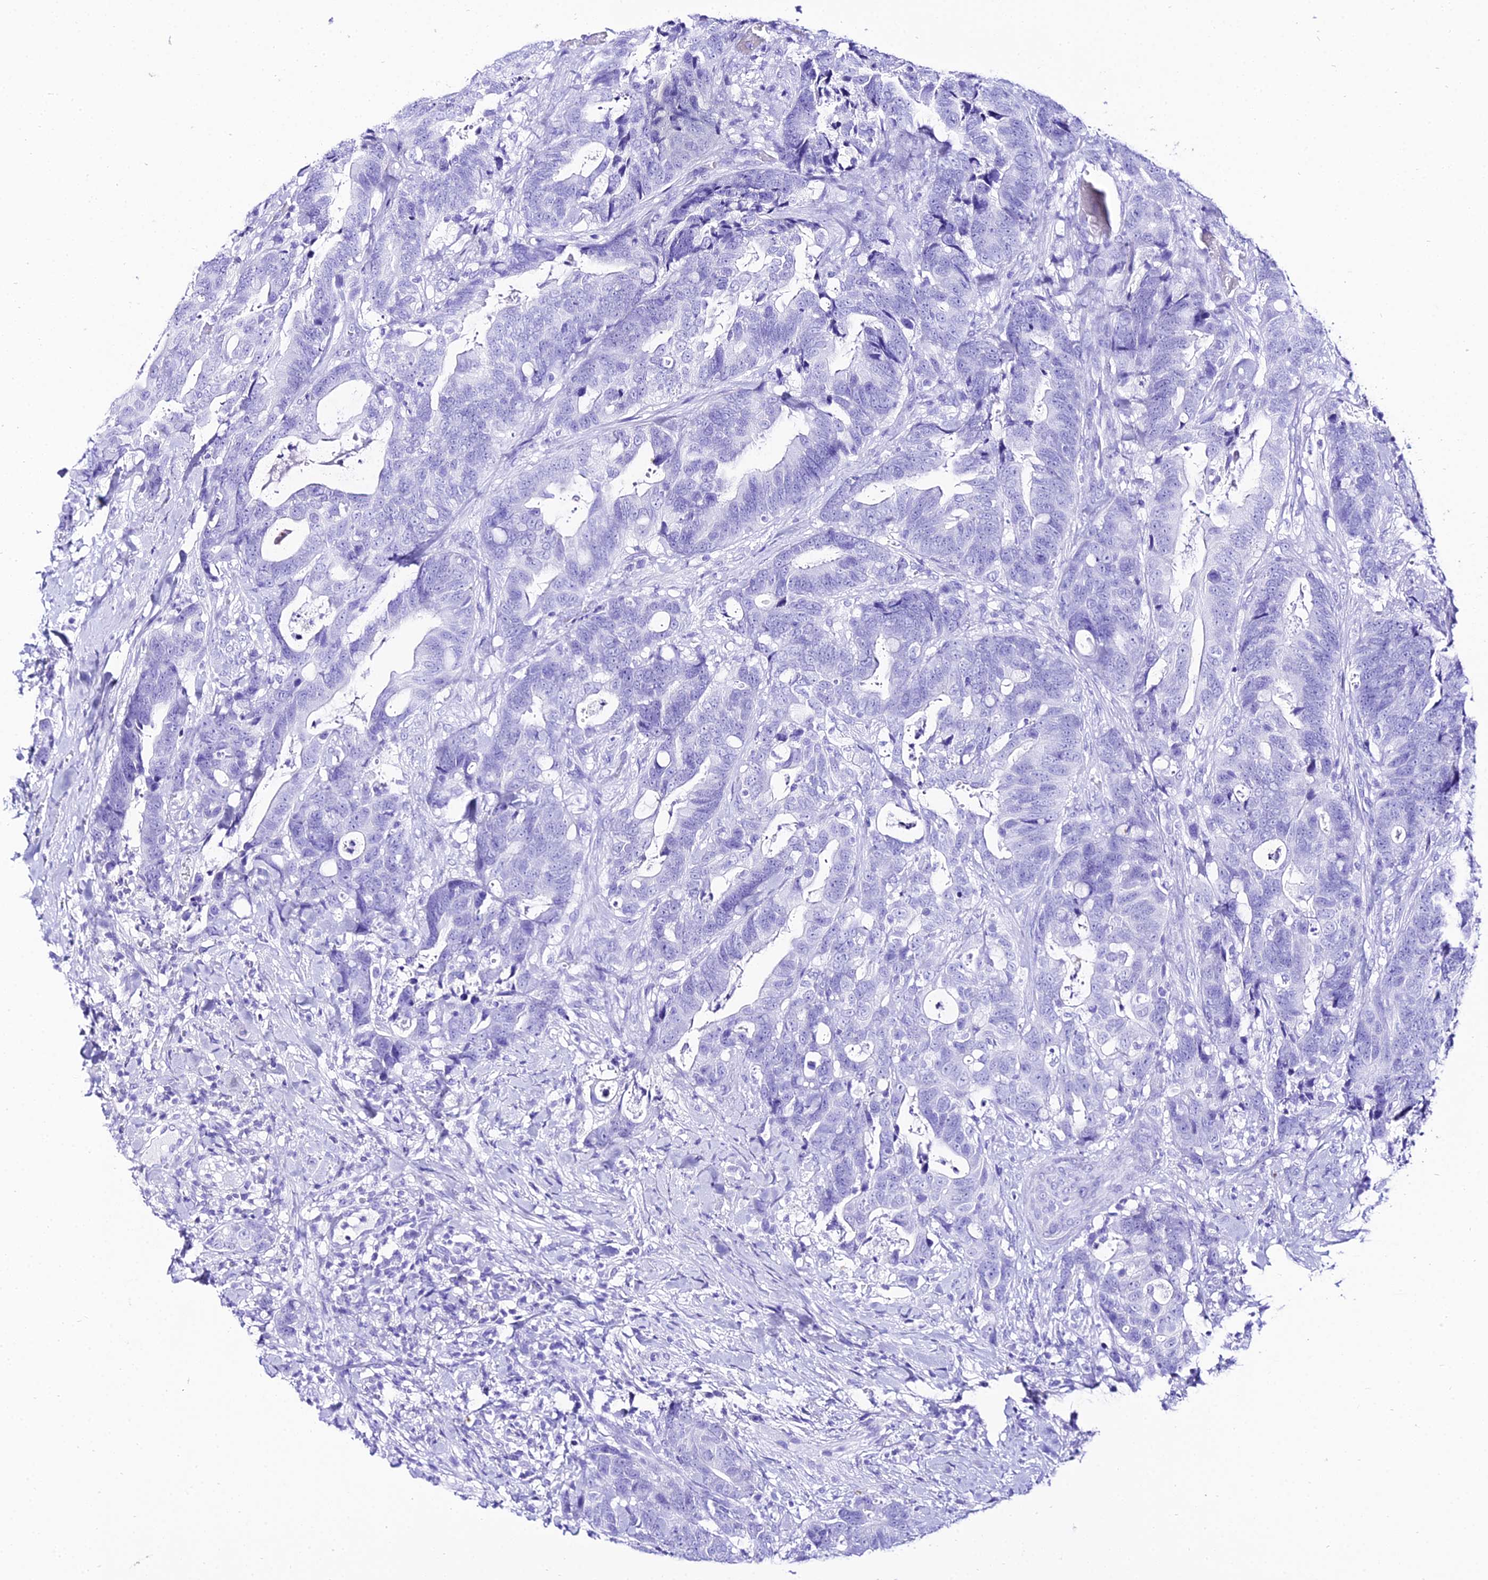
{"staining": {"intensity": "negative", "quantity": "none", "location": "none"}, "tissue": "colorectal cancer", "cell_type": "Tumor cells", "image_type": "cancer", "snomed": [{"axis": "morphology", "description": "Adenocarcinoma, NOS"}, {"axis": "topography", "description": "Colon"}], "caption": "The photomicrograph displays no staining of tumor cells in colorectal cancer (adenocarcinoma). The staining was performed using DAB to visualize the protein expression in brown, while the nuclei were stained in blue with hematoxylin (Magnification: 20x).", "gene": "TRMT44", "patient": {"sex": "female", "age": 82}}